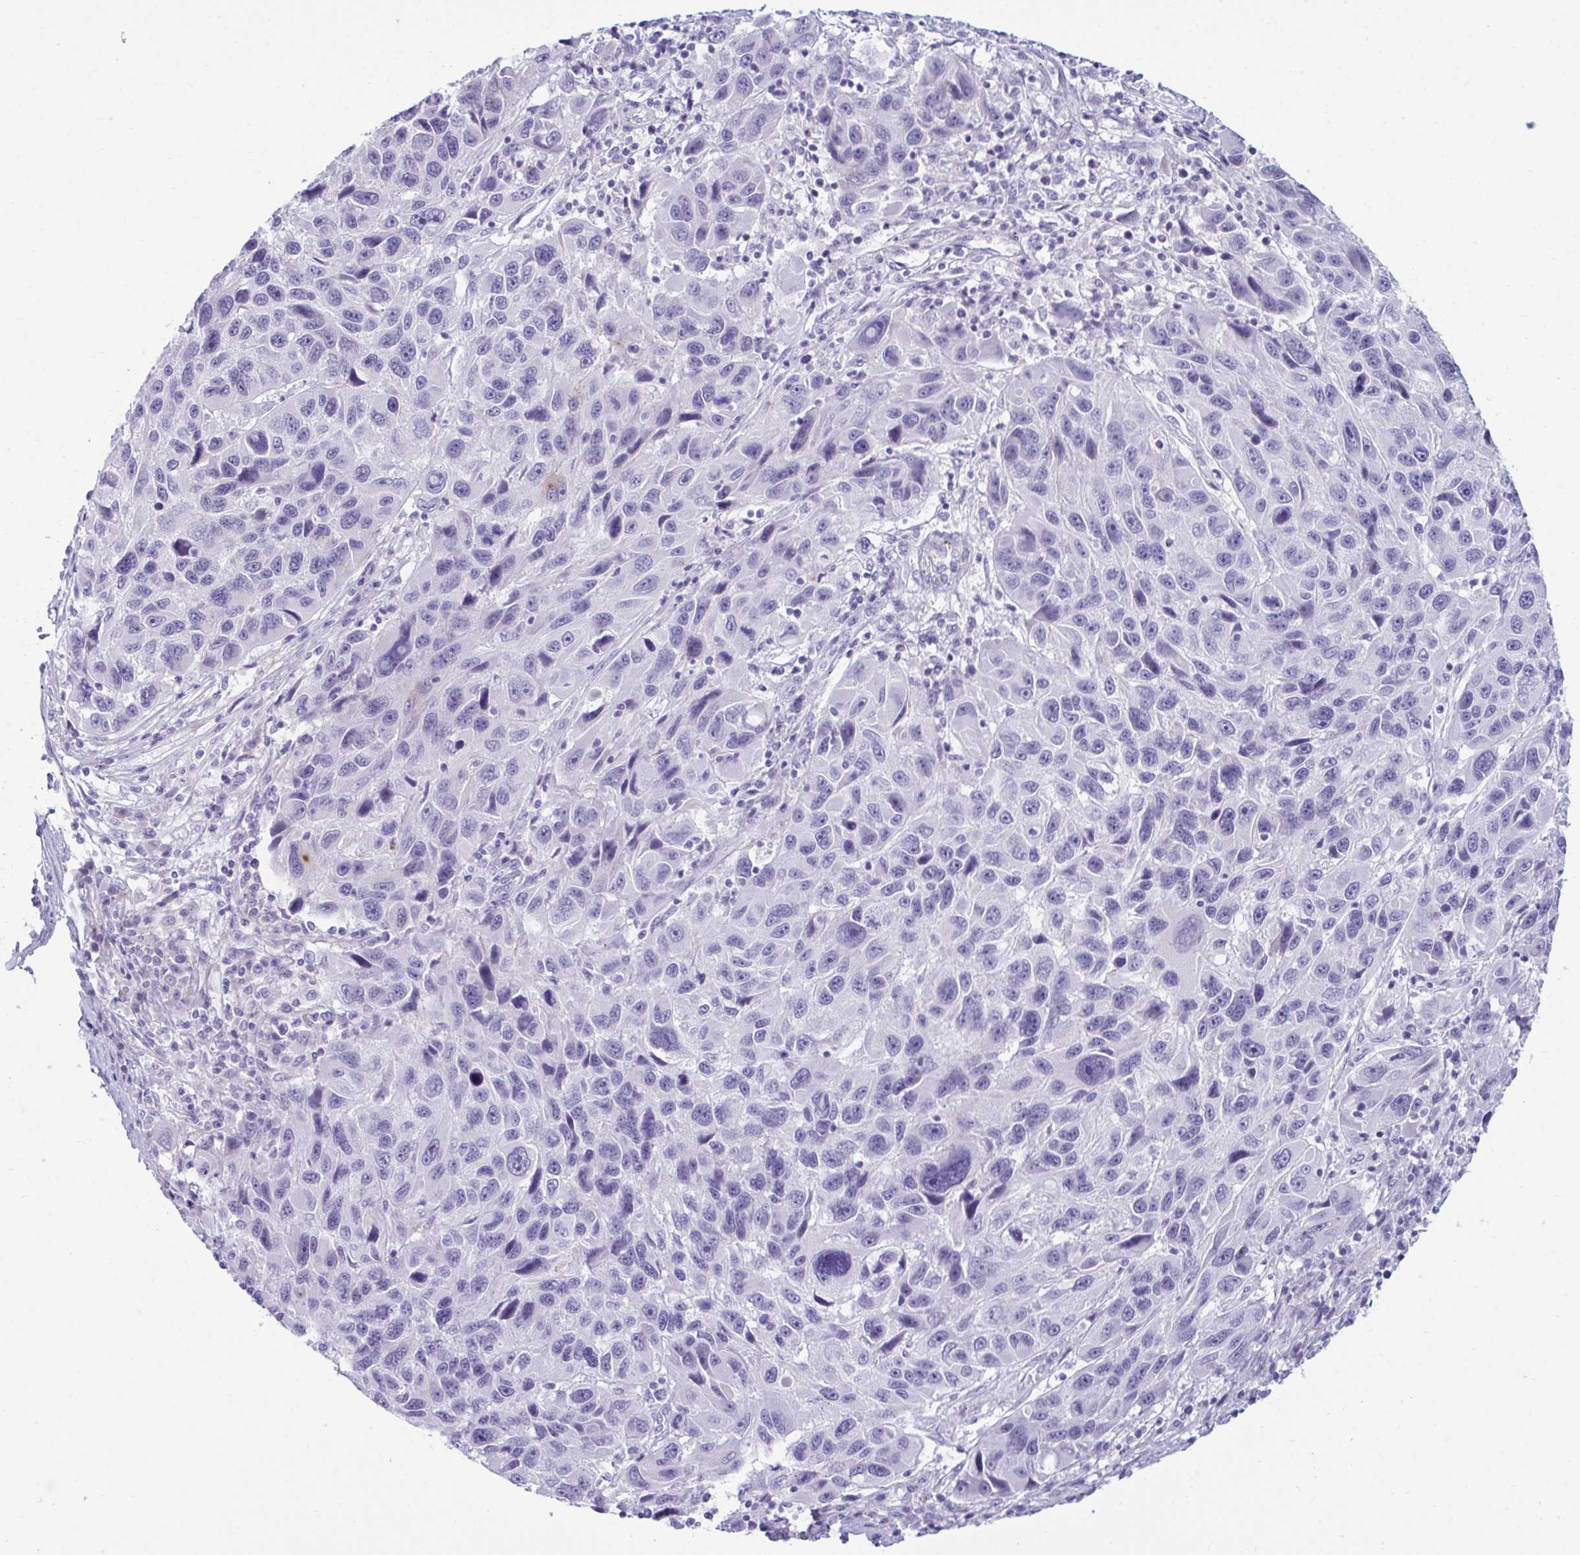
{"staining": {"intensity": "negative", "quantity": "none", "location": "none"}, "tissue": "melanoma", "cell_type": "Tumor cells", "image_type": "cancer", "snomed": [{"axis": "morphology", "description": "Malignant melanoma, NOS"}, {"axis": "topography", "description": "Skin"}], "caption": "Malignant melanoma was stained to show a protein in brown. There is no significant expression in tumor cells.", "gene": "UBL3", "patient": {"sex": "male", "age": 53}}